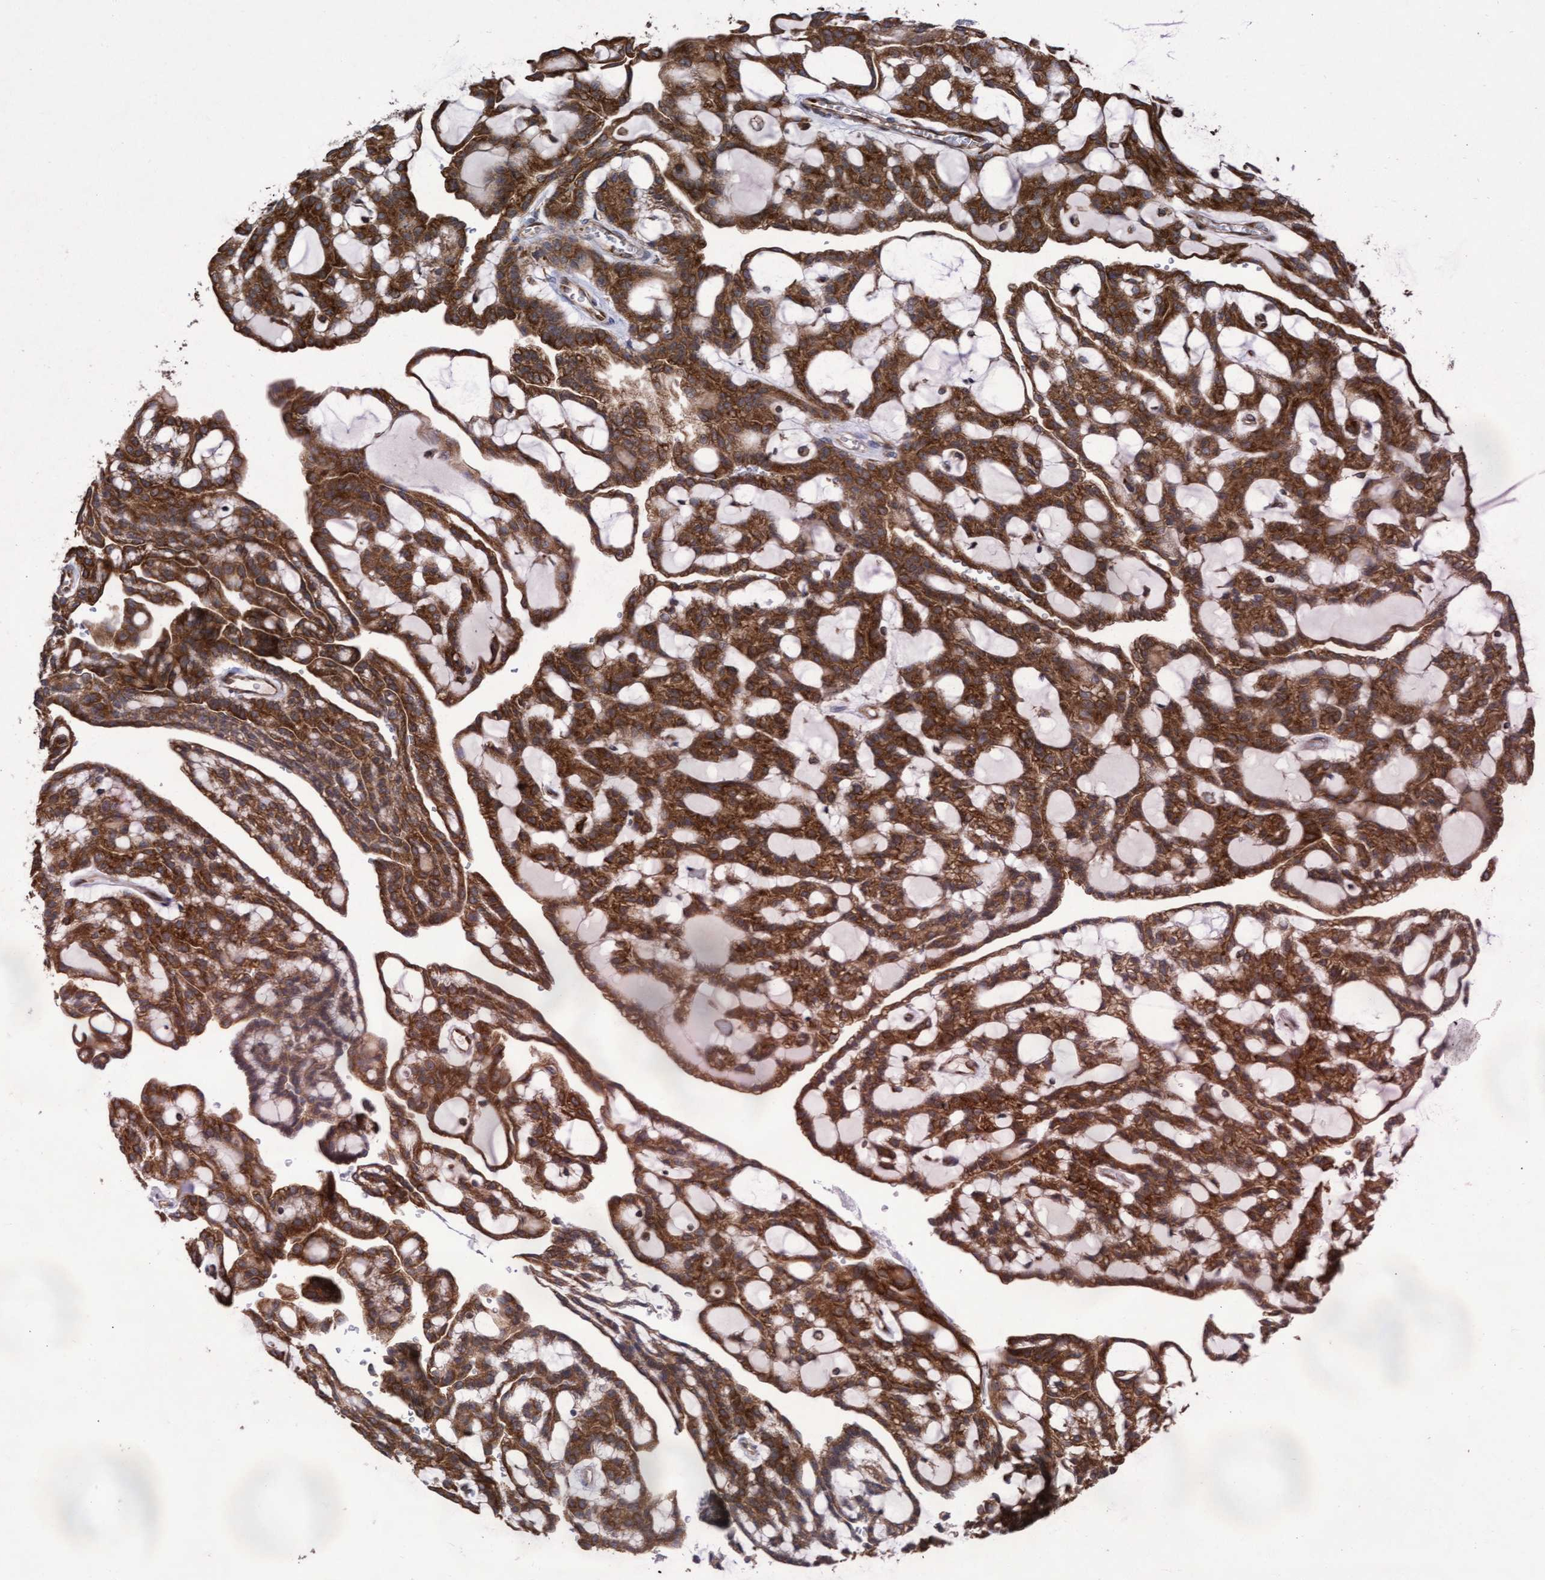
{"staining": {"intensity": "strong", "quantity": ">75%", "location": "cytoplasmic/membranous"}, "tissue": "renal cancer", "cell_type": "Tumor cells", "image_type": "cancer", "snomed": [{"axis": "morphology", "description": "Adenocarcinoma, NOS"}, {"axis": "topography", "description": "Kidney"}], "caption": "Protein expression by immunohistochemistry reveals strong cytoplasmic/membranous staining in about >75% of tumor cells in renal cancer (adenocarcinoma).", "gene": "ABCF2", "patient": {"sex": "male", "age": 63}}